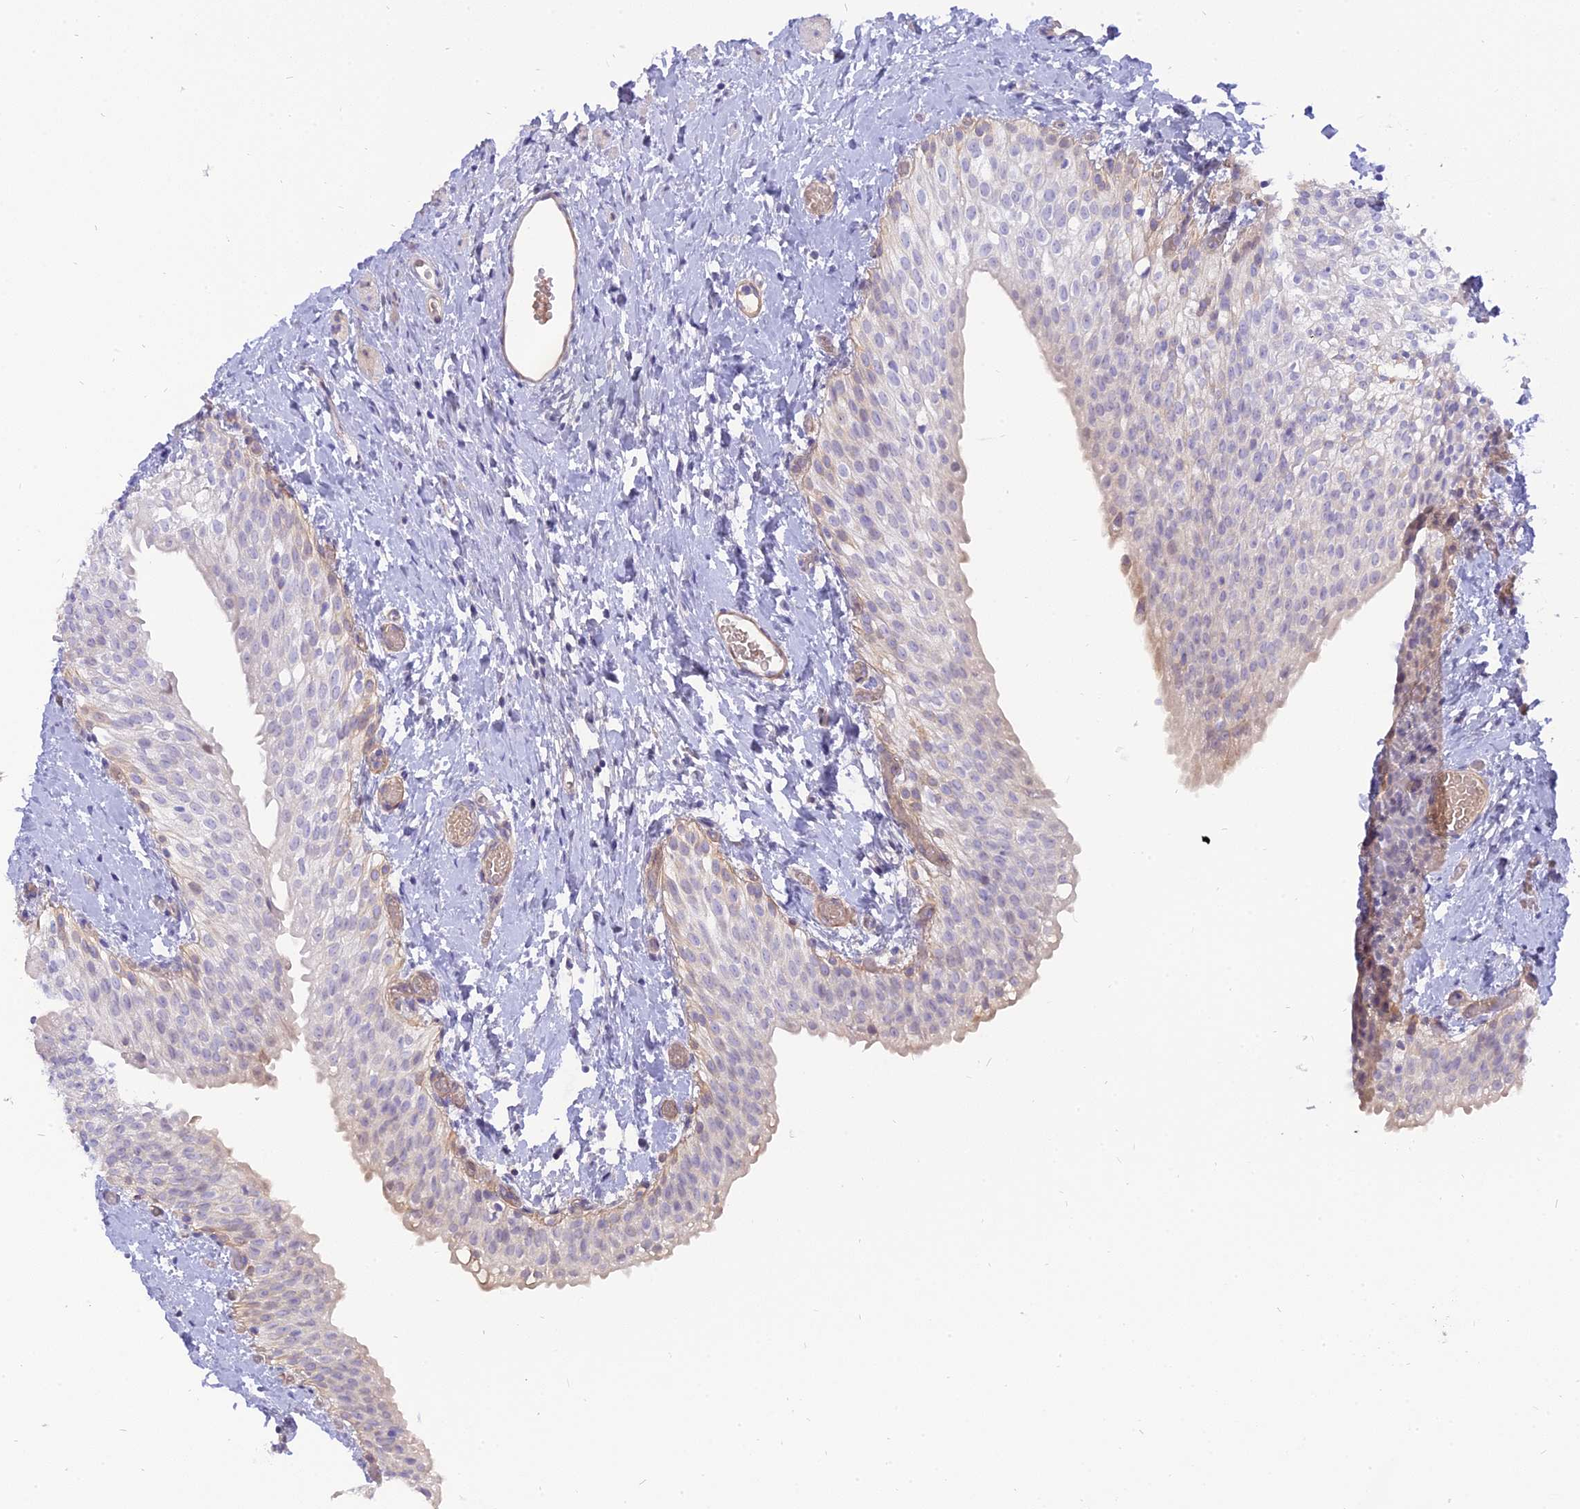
{"staining": {"intensity": "negative", "quantity": "none", "location": "none"}, "tissue": "urinary bladder", "cell_type": "Urothelial cells", "image_type": "normal", "snomed": [{"axis": "morphology", "description": "Normal tissue, NOS"}, {"axis": "topography", "description": "Urinary bladder"}], "caption": "Human urinary bladder stained for a protein using immunohistochemistry shows no expression in urothelial cells.", "gene": "MBD3L1", "patient": {"sex": "male", "age": 1}}